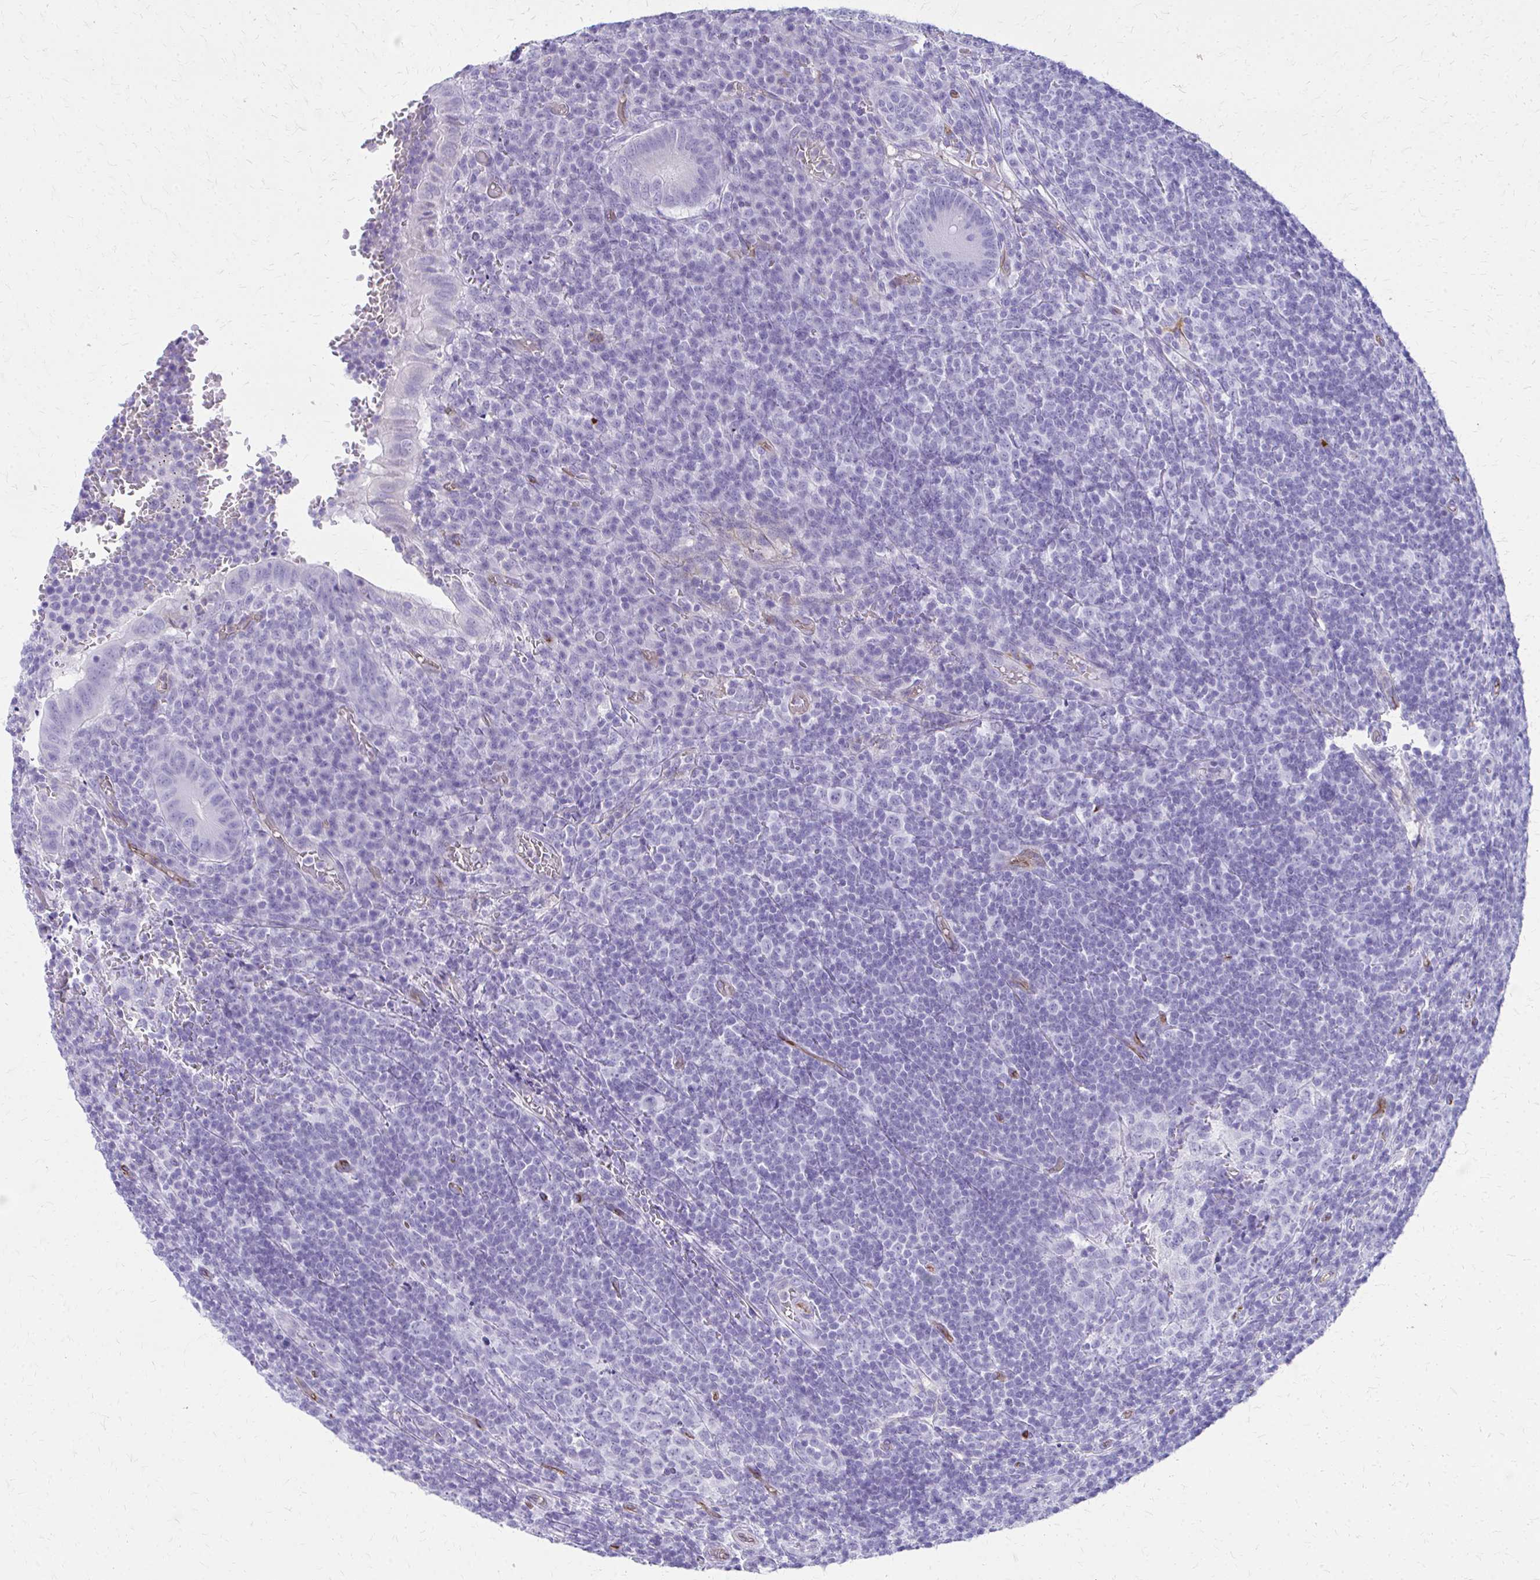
{"staining": {"intensity": "negative", "quantity": "none", "location": "none"}, "tissue": "appendix", "cell_type": "Glandular cells", "image_type": "normal", "snomed": [{"axis": "morphology", "description": "Normal tissue, NOS"}, {"axis": "topography", "description": "Appendix"}], "caption": "The photomicrograph reveals no staining of glandular cells in unremarkable appendix.", "gene": "TPSG1", "patient": {"sex": "male", "age": 18}}